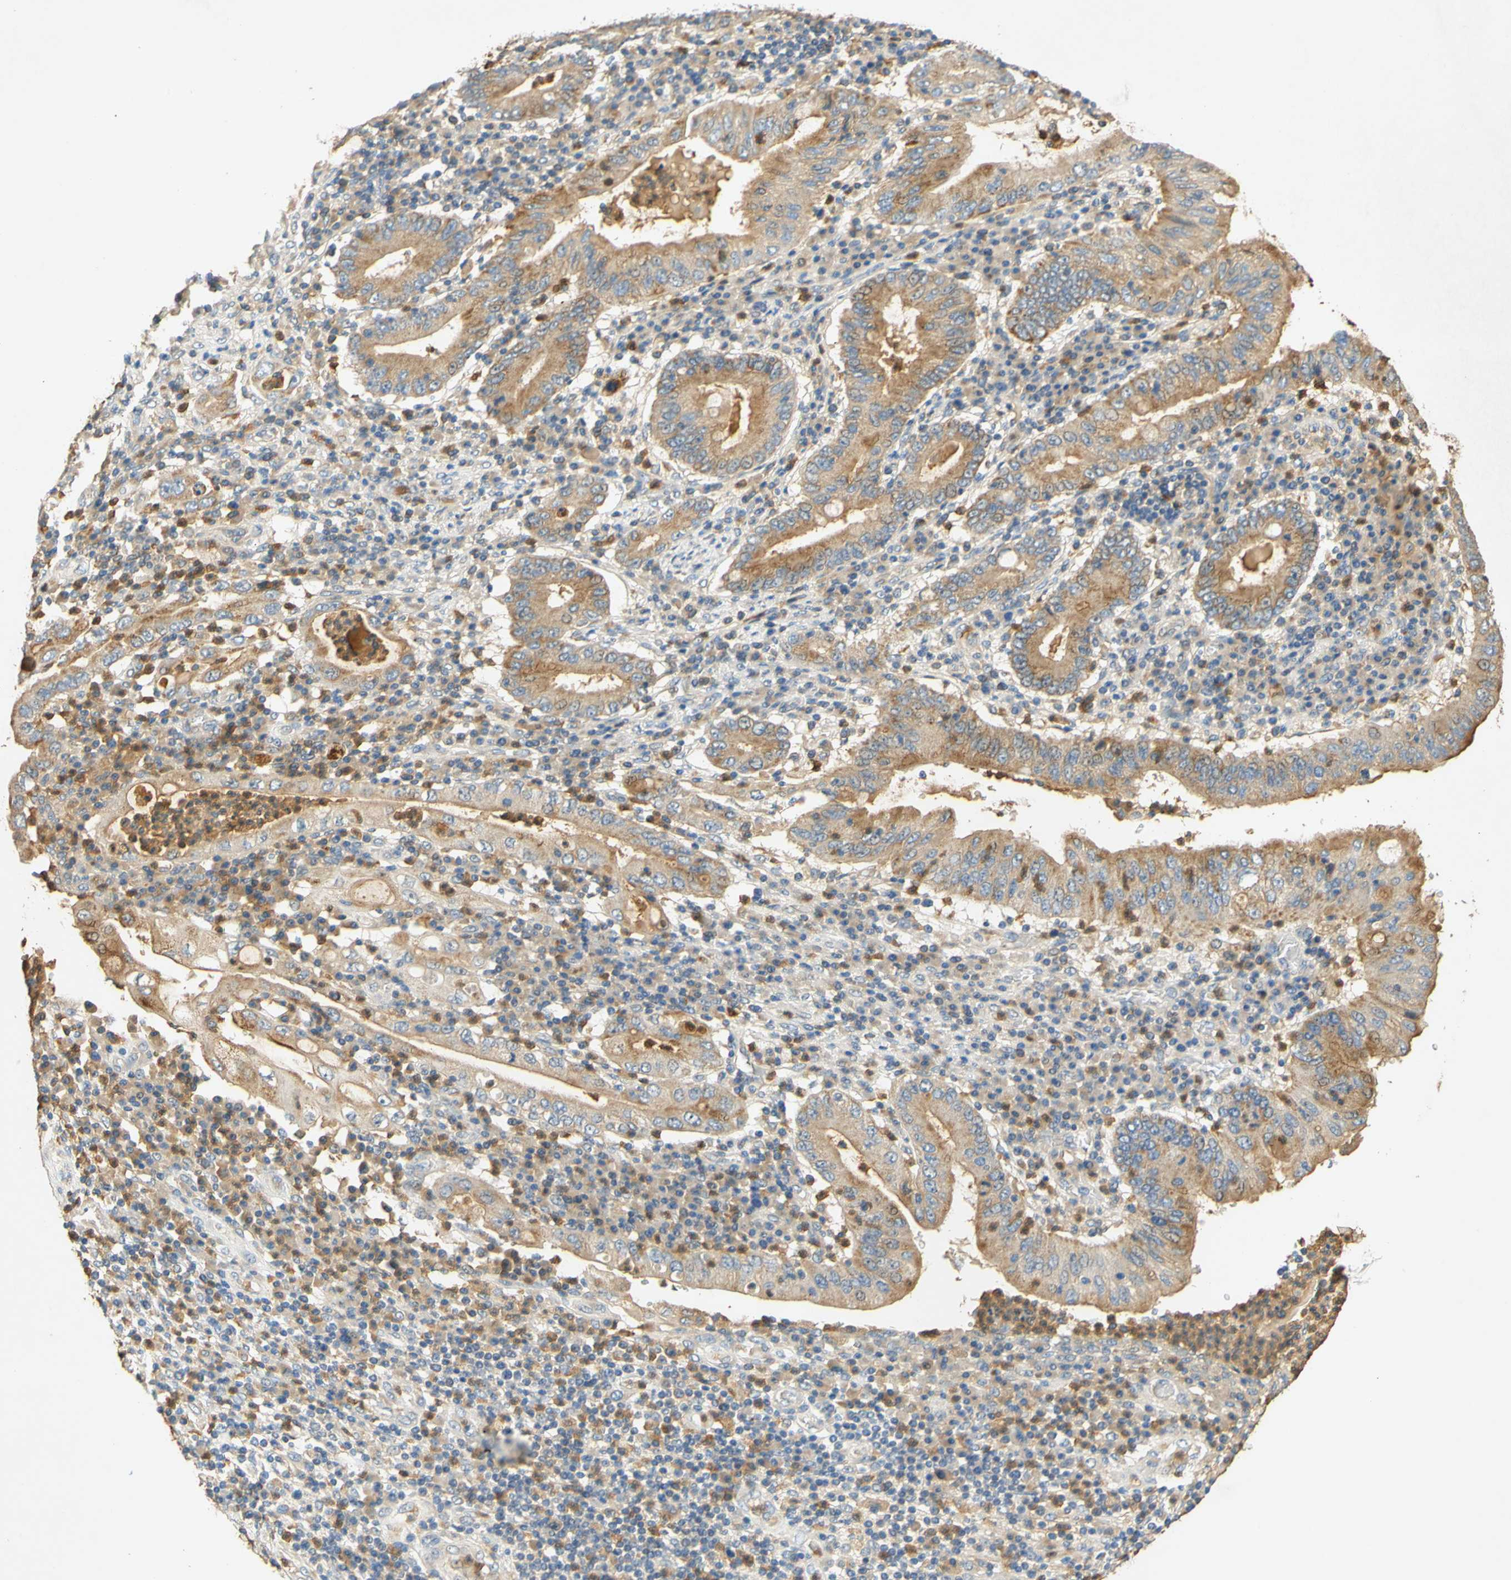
{"staining": {"intensity": "moderate", "quantity": ">75%", "location": "cytoplasmic/membranous"}, "tissue": "stomach cancer", "cell_type": "Tumor cells", "image_type": "cancer", "snomed": [{"axis": "morphology", "description": "Normal tissue, NOS"}, {"axis": "morphology", "description": "Adenocarcinoma, NOS"}, {"axis": "topography", "description": "Esophagus"}, {"axis": "topography", "description": "Stomach, upper"}, {"axis": "topography", "description": "Peripheral nerve tissue"}], "caption": "Human stomach adenocarcinoma stained with a brown dye demonstrates moderate cytoplasmic/membranous positive staining in about >75% of tumor cells.", "gene": "ENTREP2", "patient": {"sex": "male", "age": 62}}